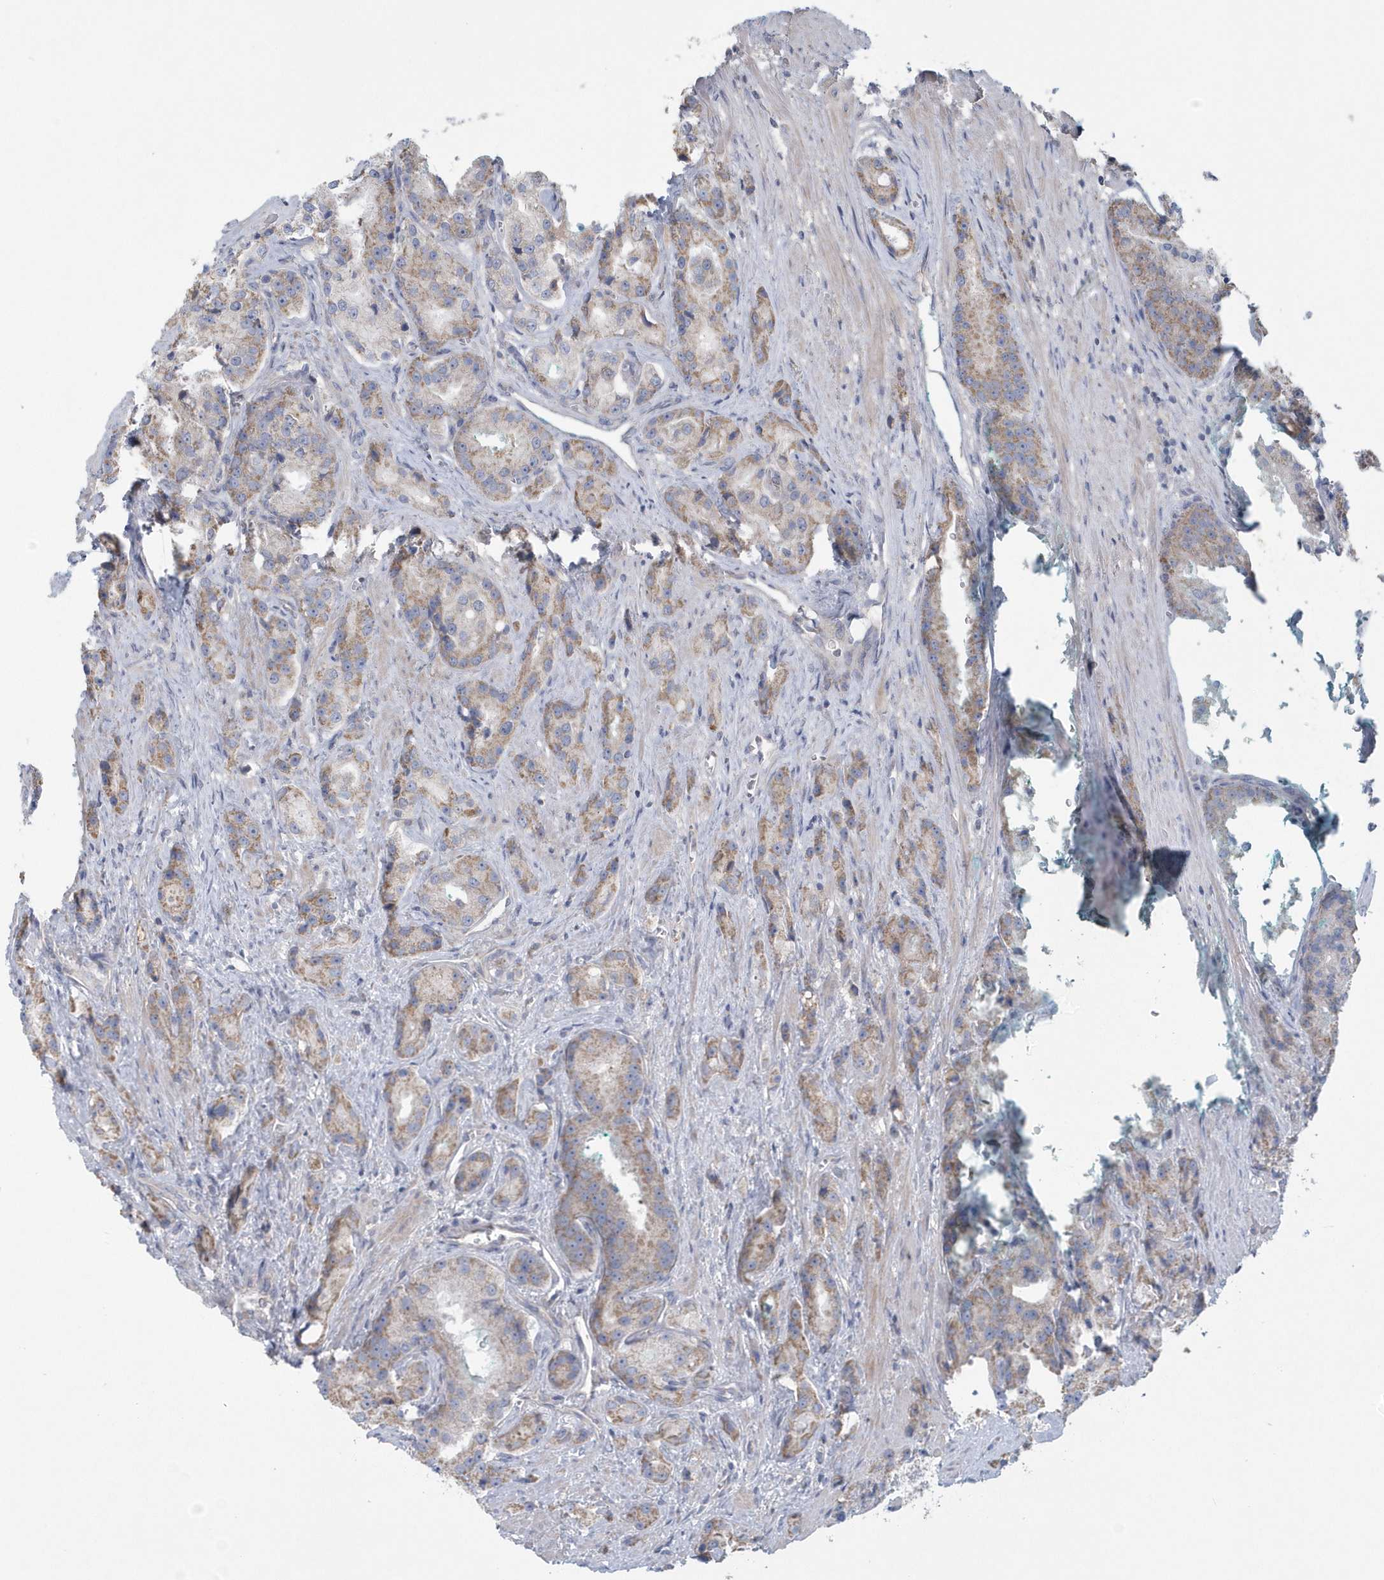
{"staining": {"intensity": "moderate", "quantity": "25%-75%", "location": "cytoplasmic/membranous"}, "tissue": "prostate cancer", "cell_type": "Tumor cells", "image_type": "cancer", "snomed": [{"axis": "morphology", "description": "Adenocarcinoma, High grade"}, {"axis": "topography", "description": "Prostate"}], "caption": "Immunohistochemical staining of prostate cancer (adenocarcinoma (high-grade)) displays moderate cytoplasmic/membranous protein staining in approximately 25%-75% of tumor cells. Nuclei are stained in blue.", "gene": "SPATA18", "patient": {"sex": "male", "age": 60}}